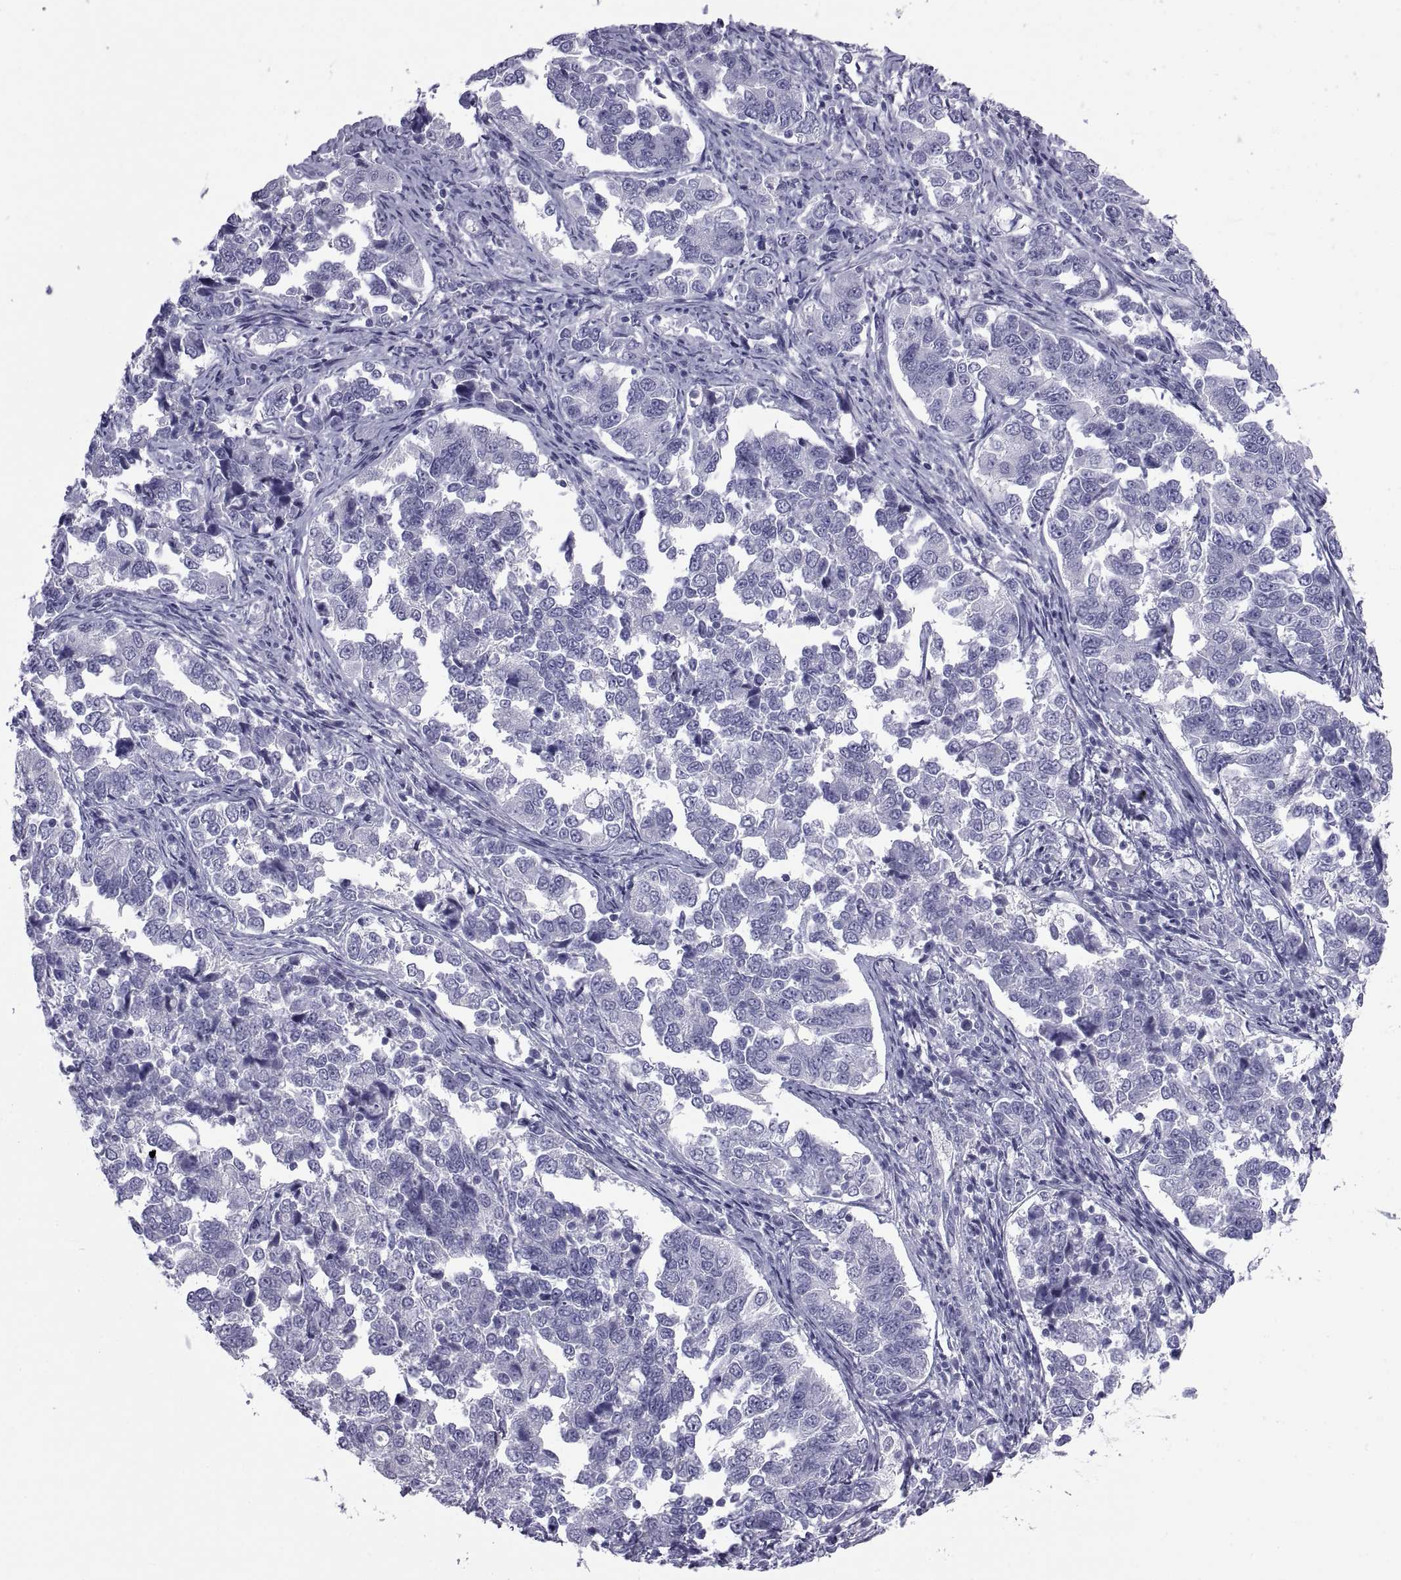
{"staining": {"intensity": "negative", "quantity": "none", "location": "none"}, "tissue": "endometrial cancer", "cell_type": "Tumor cells", "image_type": "cancer", "snomed": [{"axis": "morphology", "description": "Adenocarcinoma, NOS"}, {"axis": "topography", "description": "Endometrium"}], "caption": "IHC image of neoplastic tissue: human endometrial cancer stained with DAB (3,3'-diaminobenzidine) reveals no significant protein expression in tumor cells.", "gene": "NPTX2", "patient": {"sex": "female", "age": 43}}